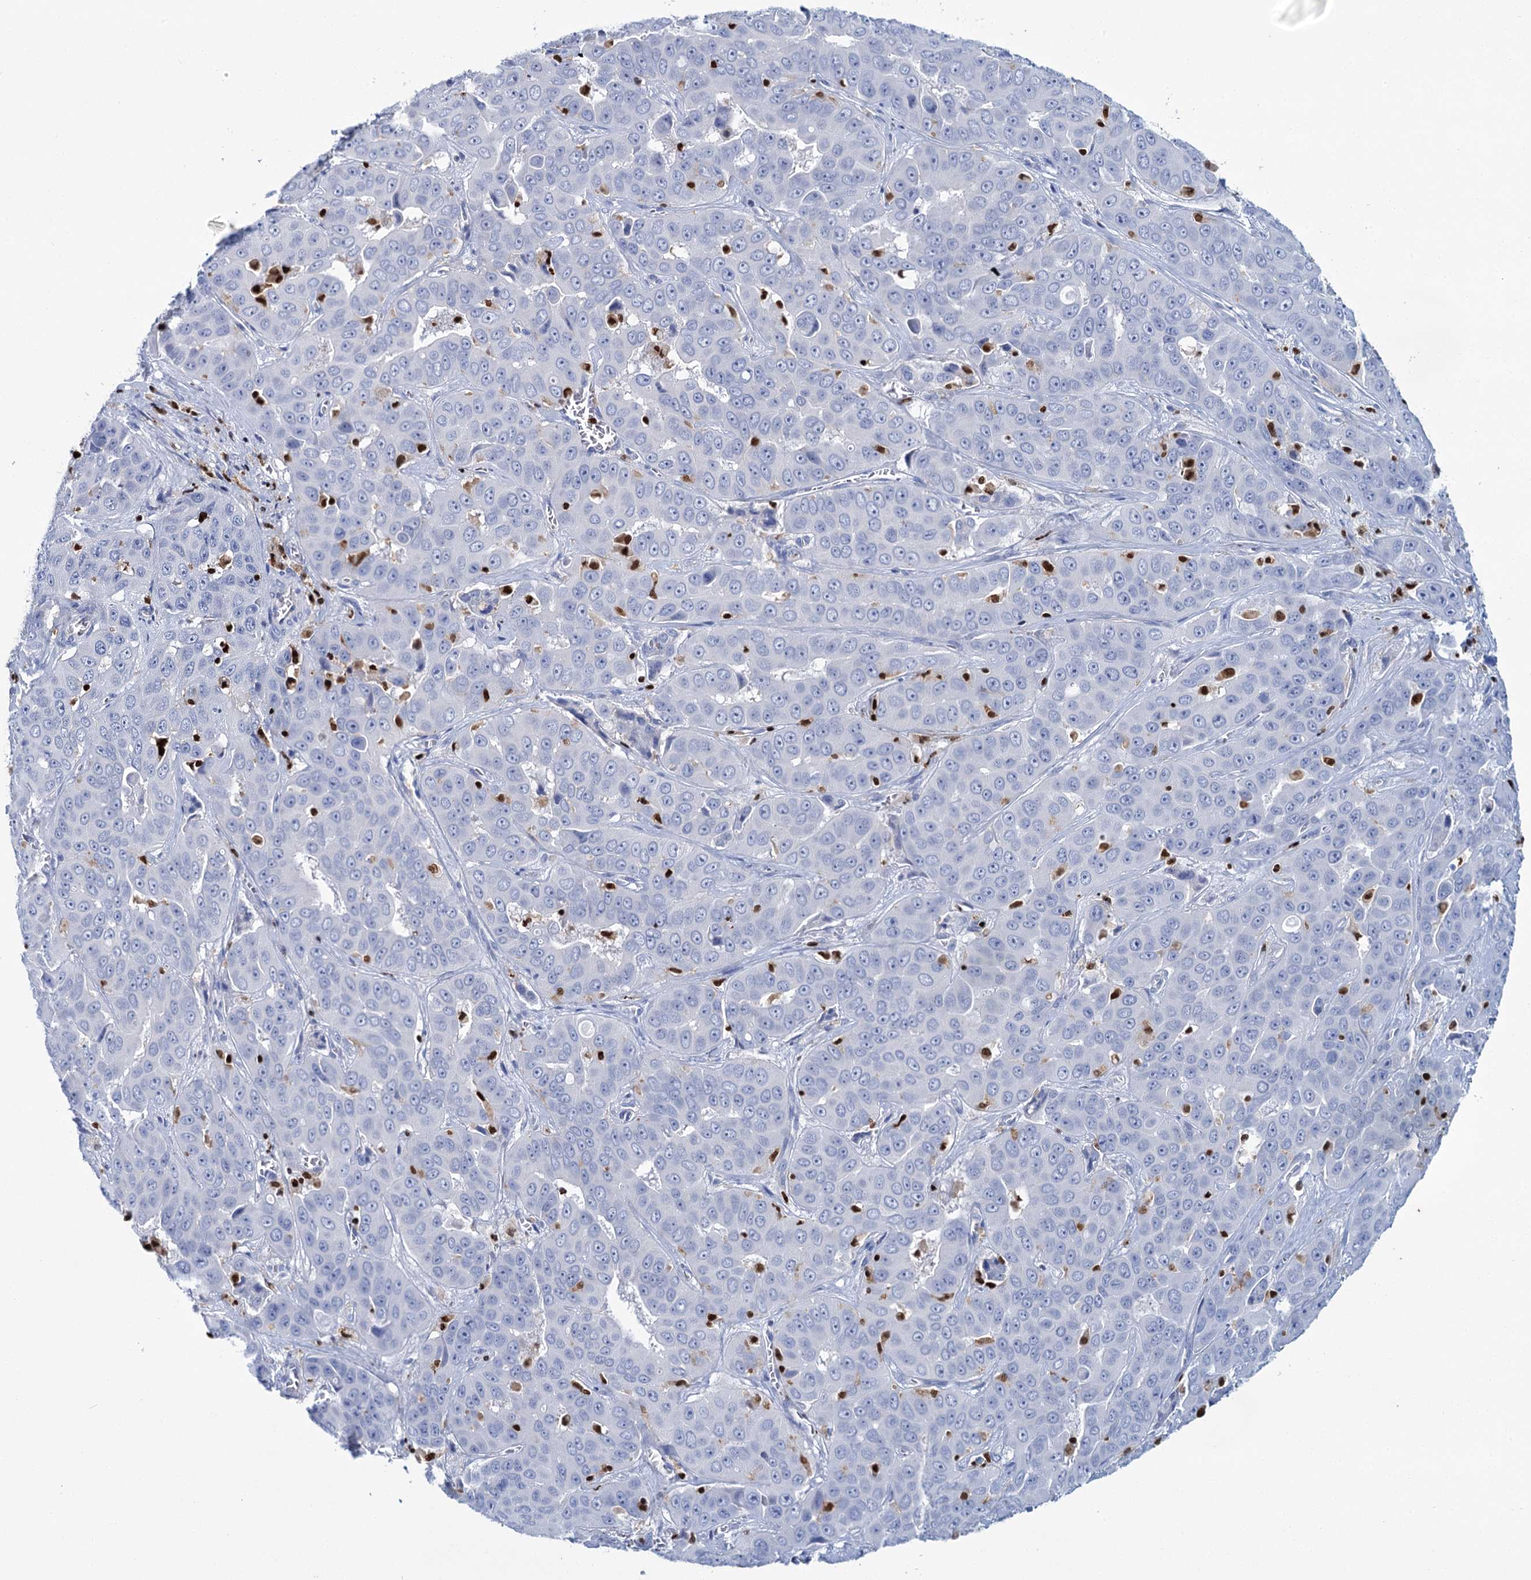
{"staining": {"intensity": "negative", "quantity": "none", "location": "none"}, "tissue": "liver cancer", "cell_type": "Tumor cells", "image_type": "cancer", "snomed": [{"axis": "morphology", "description": "Cholangiocarcinoma"}, {"axis": "topography", "description": "Liver"}], "caption": "Immunohistochemistry of cholangiocarcinoma (liver) demonstrates no expression in tumor cells.", "gene": "CELF2", "patient": {"sex": "female", "age": 52}}